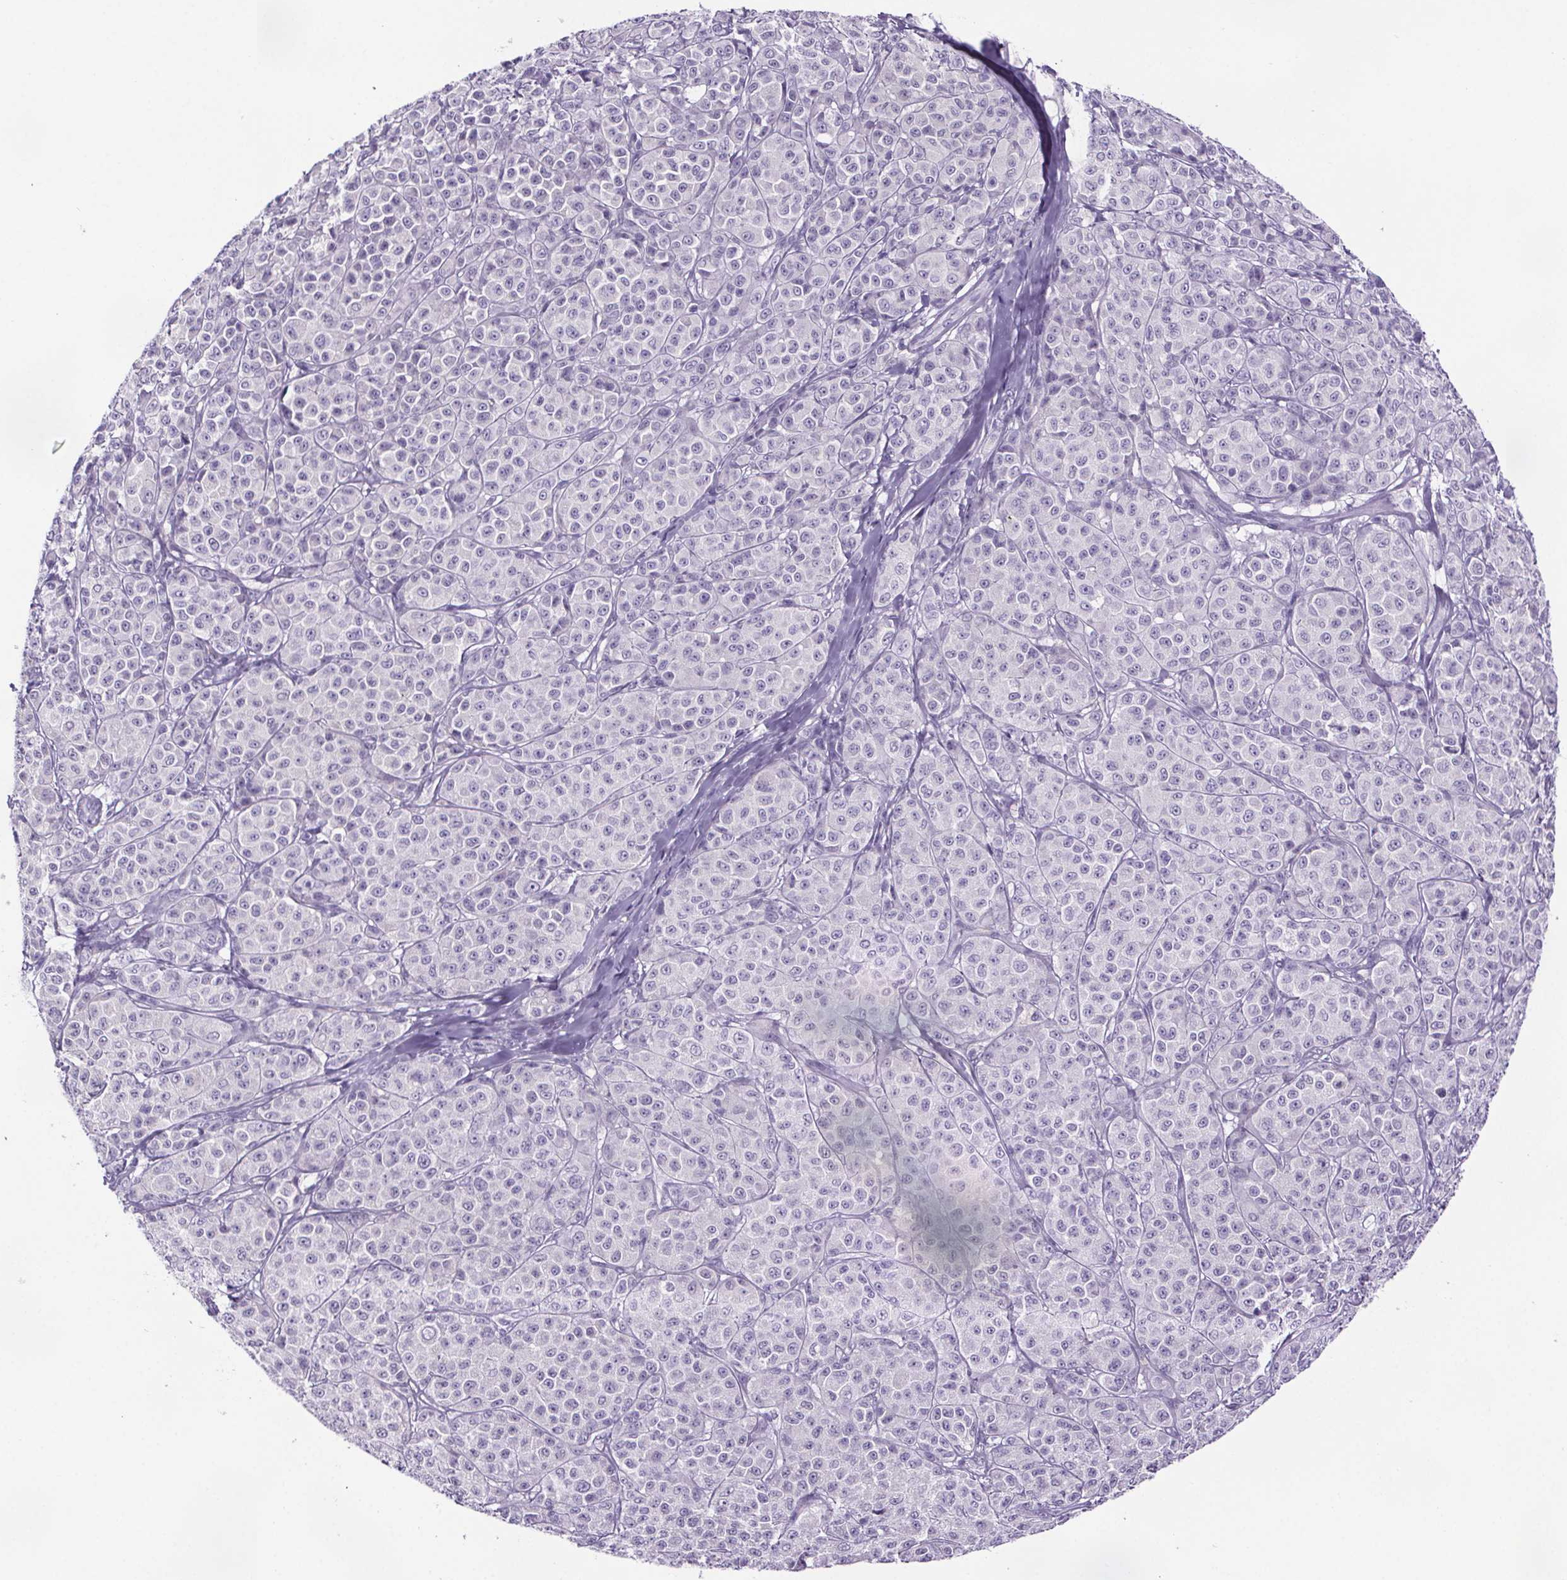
{"staining": {"intensity": "negative", "quantity": "none", "location": "none"}, "tissue": "melanoma", "cell_type": "Tumor cells", "image_type": "cancer", "snomed": [{"axis": "morphology", "description": "Malignant melanoma, NOS"}, {"axis": "topography", "description": "Skin"}], "caption": "High power microscopy micrograph of an IHC photomicrograph of melanoma, revealing no significant expression in tumor cells.", "gene": "CUBN", "patient": {"sex": "male", "age": 89}}